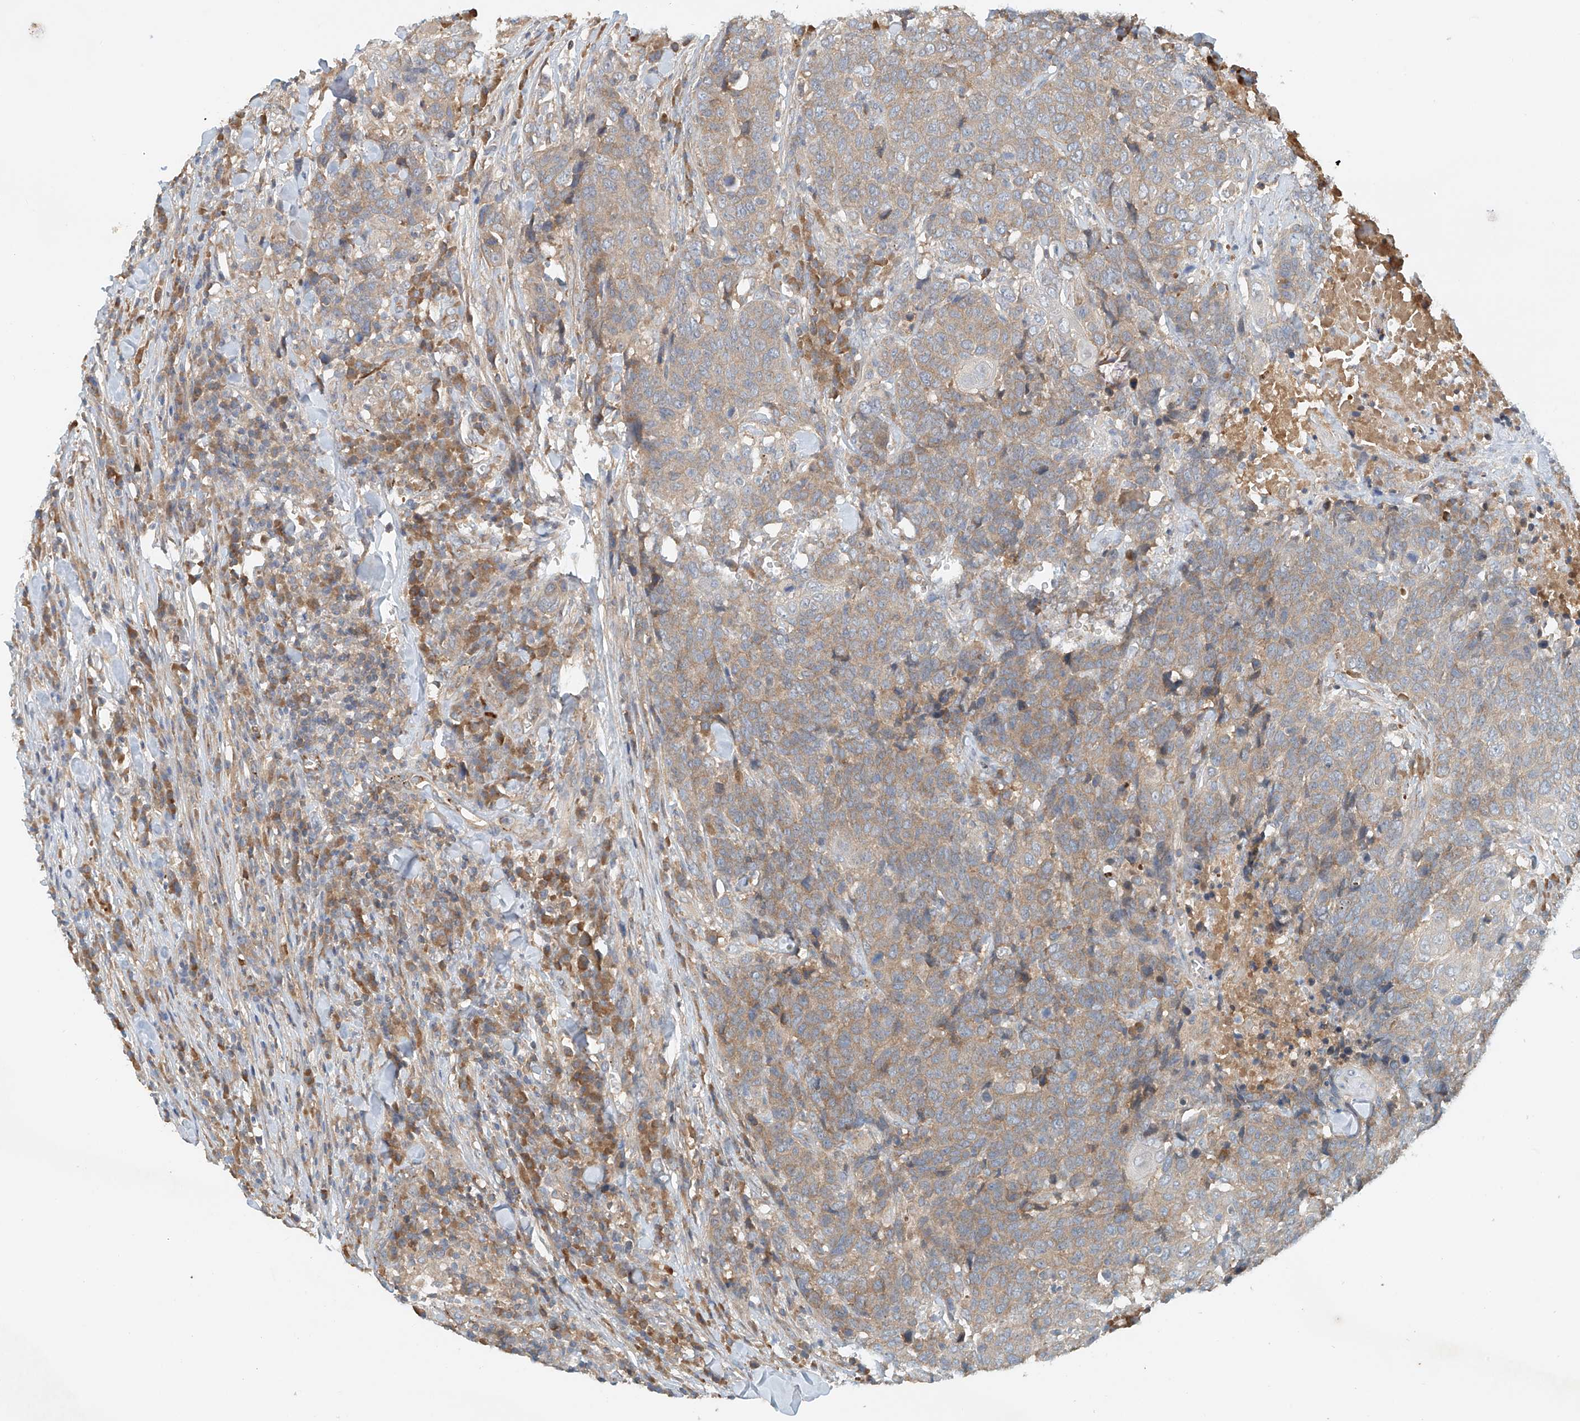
{"staining": {"intensity": "weak", "quantity": ">75%", "location": "cytoplasmic/membranous"}, "tissue": "head and neck cancer", "cell_type": "Tumor cells", "image_type": "cancer", "snomed": [{"axis": "morphology", "description": "Squamous cell carcinoma, NOS"}, {"axis": "topography", "description": "Head-Neck"}], "caption": "A micrograph showing weak cytoplasmic/membranous expression in approximately >75% of tumor cells in head and neck squamous cell carcinoma, as visualized by brown immunohistochemical staining.", "gene": "LYRM9", "patient": {"sex": "male", "age": 66}}